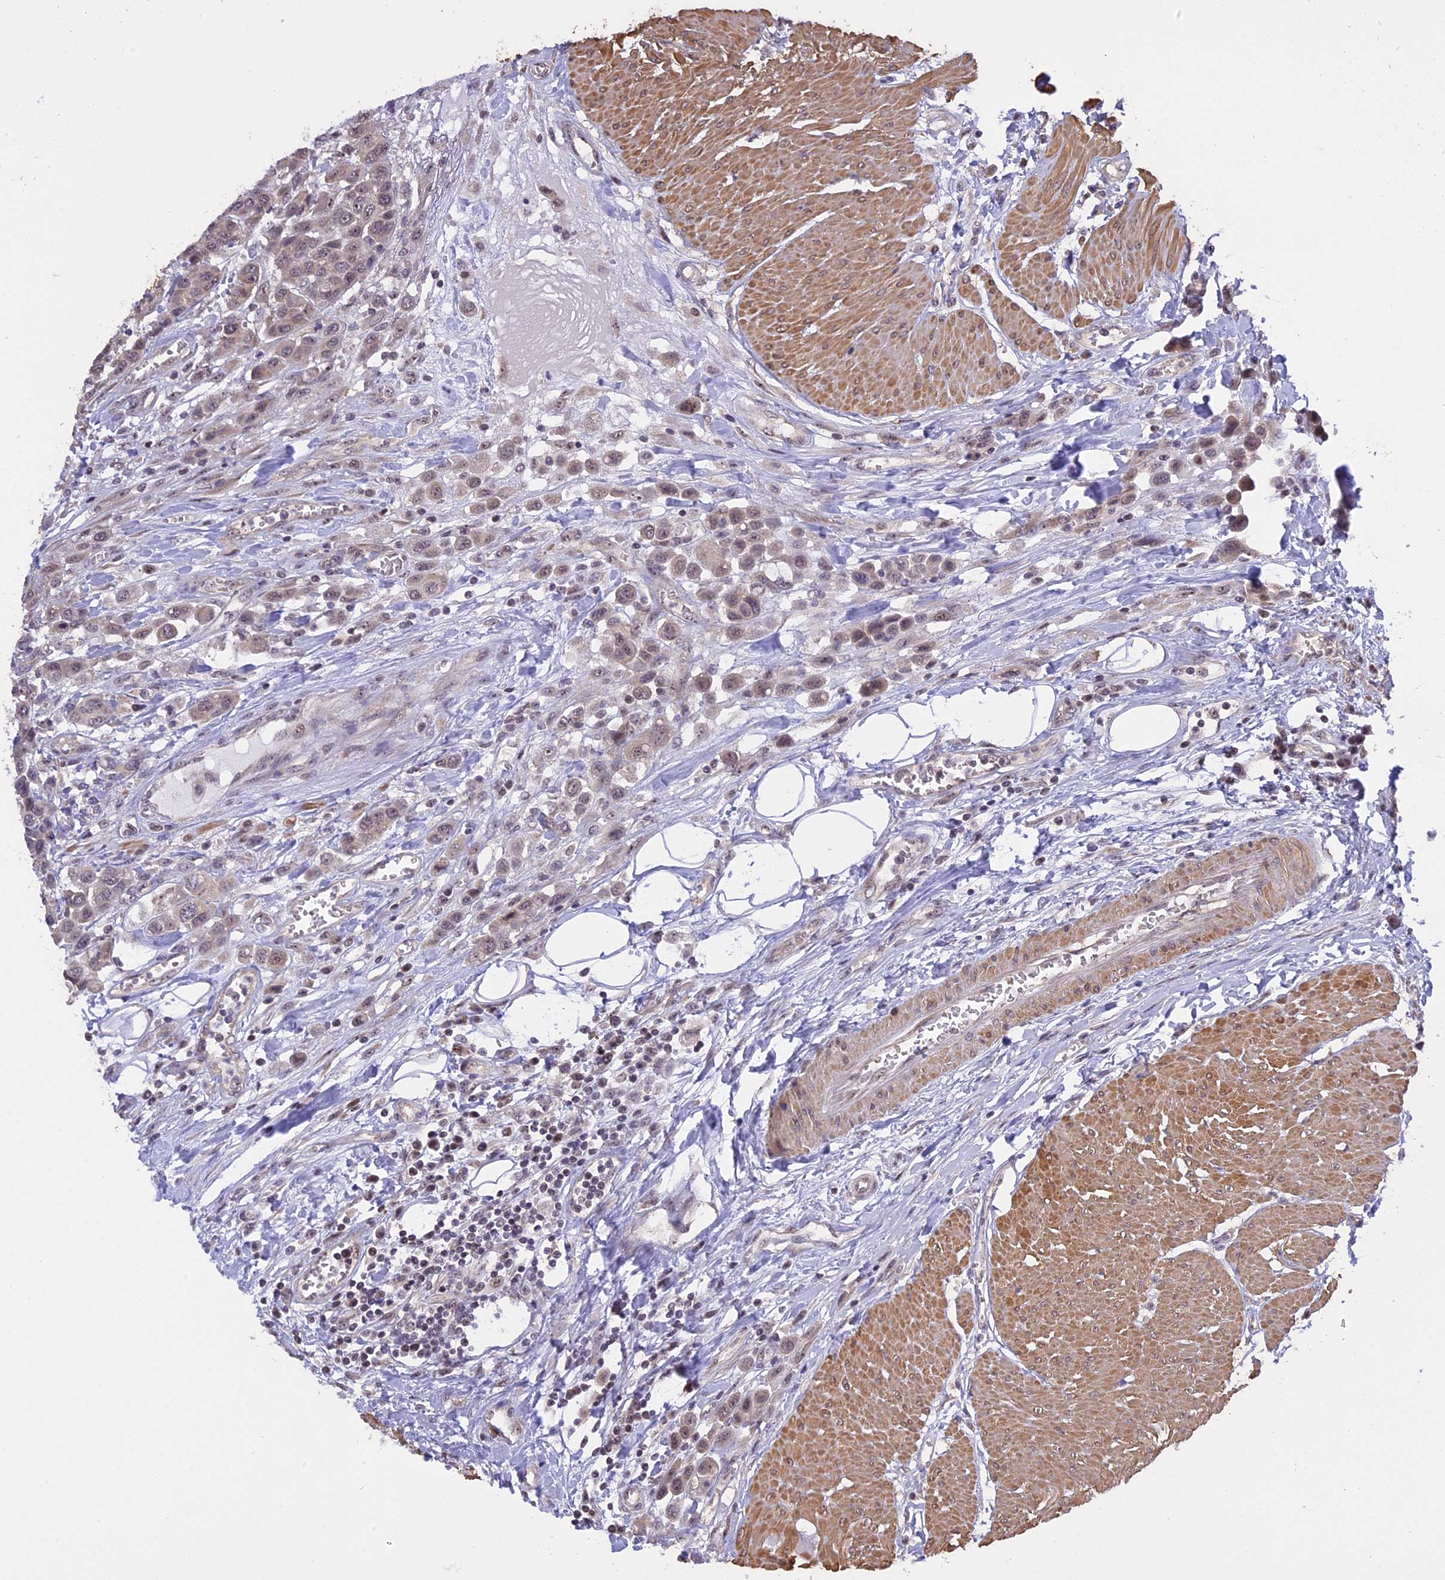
{"staining": {"intensity": "weak", "quantity": "25%-75%", "location": "cytoplasmic/membranous,nuclear"}, "tissue": "urothelial cancer", "cell_type": "Tumor cells", "image_type": "cancer", "snomed": [{"axis": "morphology", "description": "Urothelial carcinoma, High grade"}, {"axis": "topography", "description": "Urinary bladder"}], "caption": "This micrograph shows high-grade urothelial carcinoma stained with IHC to label a protein in brown. The cytoplasmic/membranous and nuclear of tumor cells show weak positivity for the protein. Nuclei are counter-stained blue.", "gene": "MGA", "patient": {"sex": "male", "age": 50}}